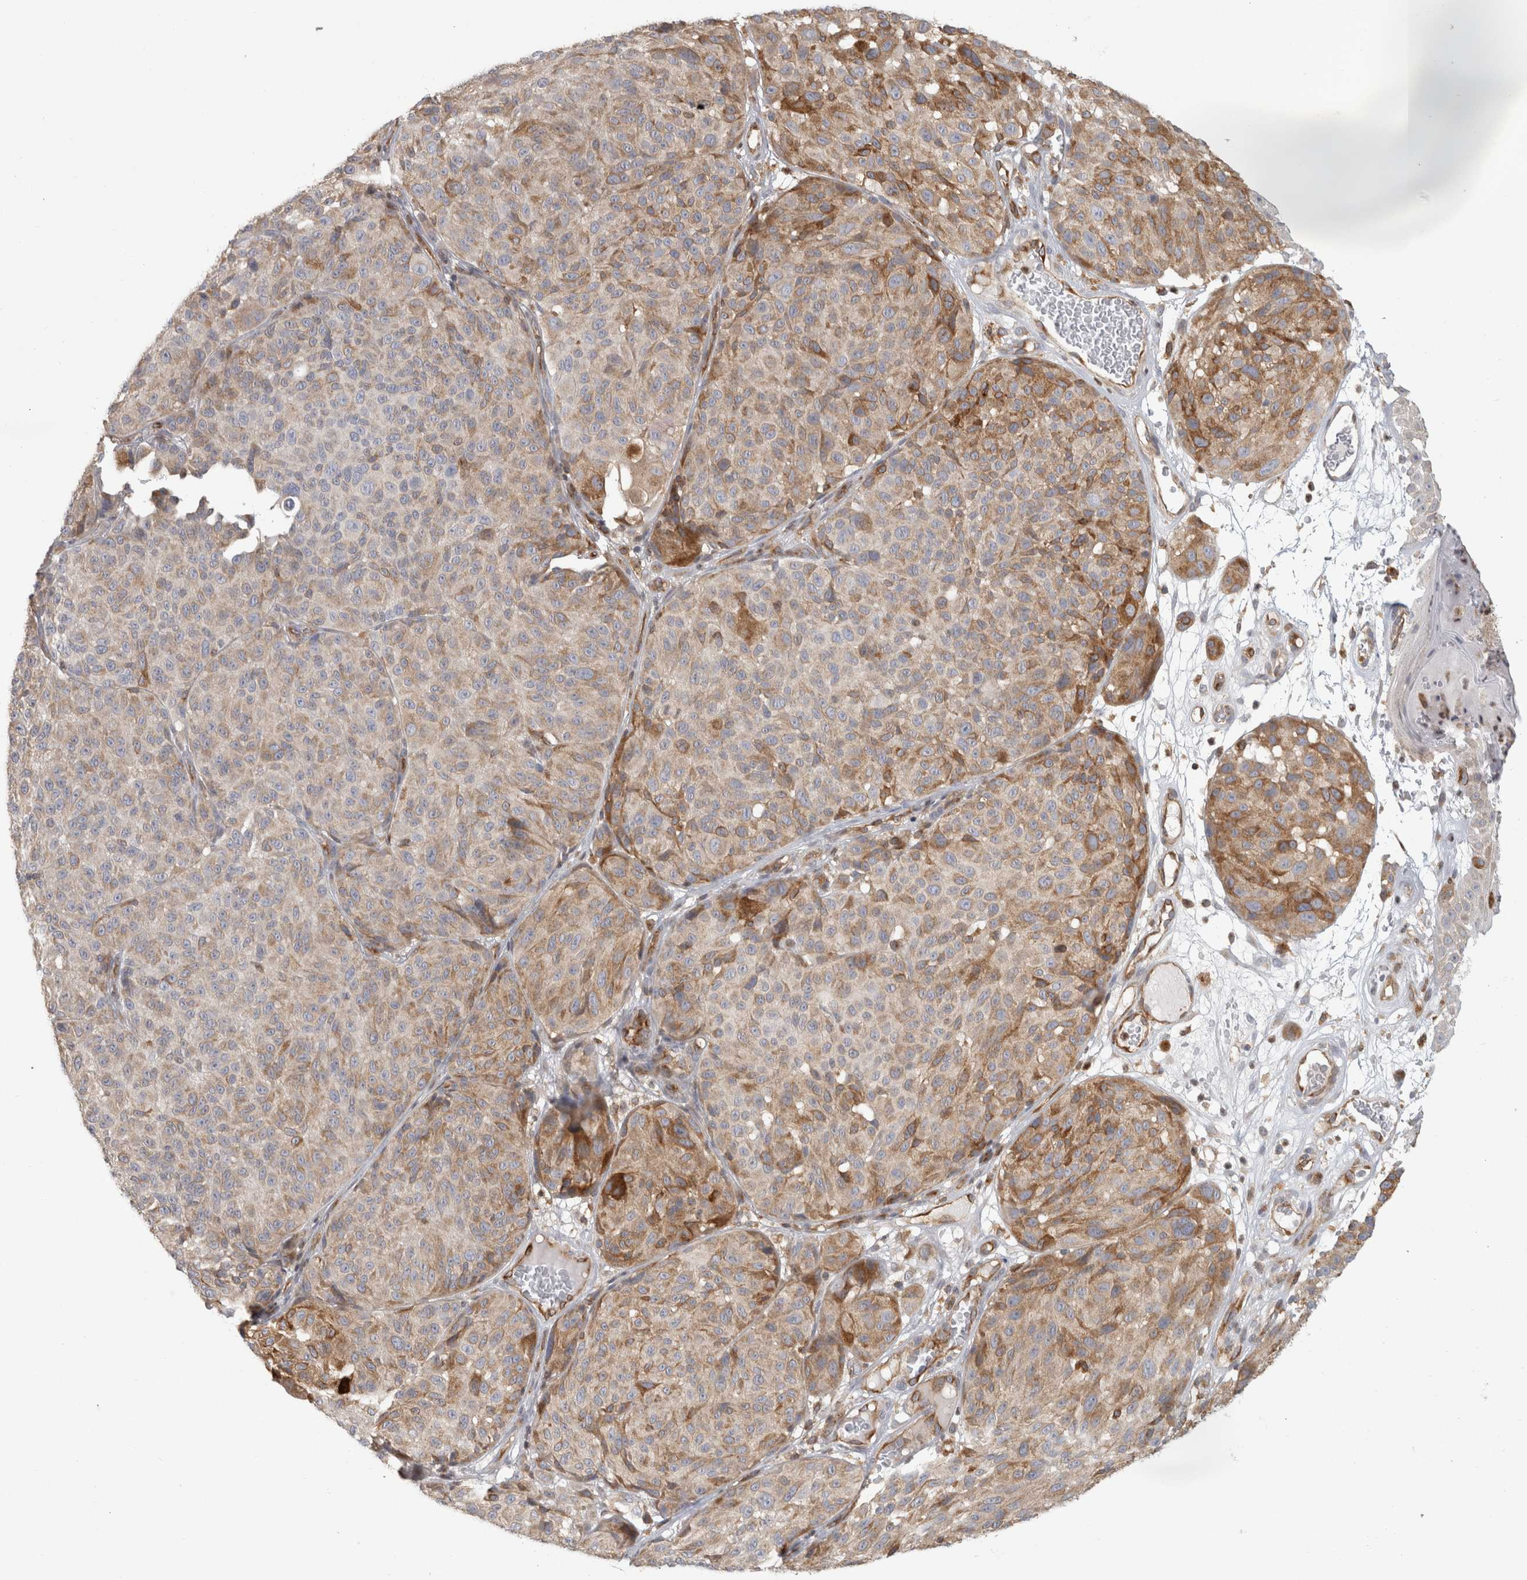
{"staining": {"intensity": "moderate", "quantity": "25%-75%", "location": "cytoplasmic/membranous"}, "tissue": "melanoma", "cell_type": "Tumor cells", "image_type": "cancer", "snomed": [{"axis": "morphology", "description": "Malignant melanoma, NOS"}, {"axis": "topography", "description": "Skin"}], "caption": "Immunohistochemistry of malignant melanoma displays medium levels of moderate cytoplasmic/membranous positivity in about 25%-75% of tumor cells.", "gene": "HLA-E", "patient": {"sex": "male", "age": 83}}